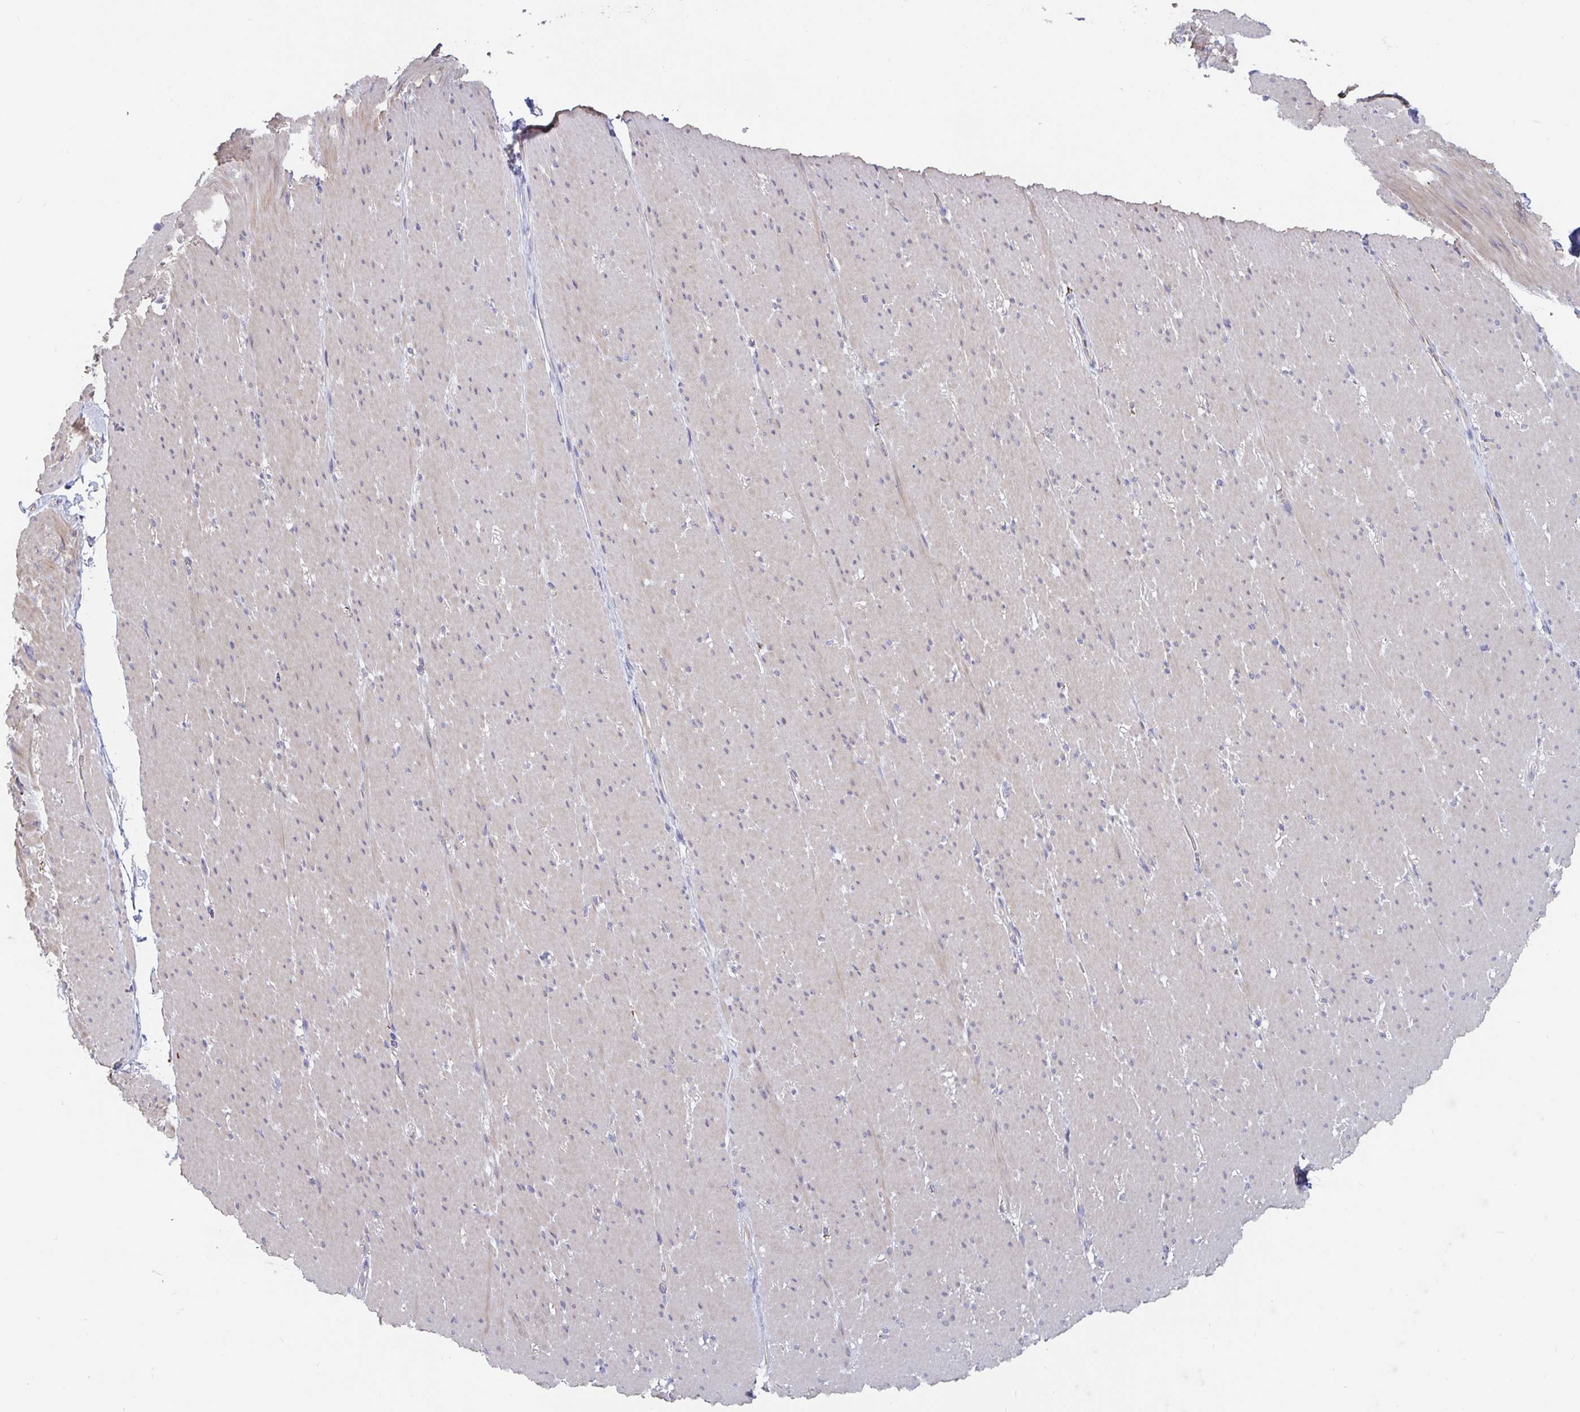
{"staining": {"intensity": "weak", "quantity": "<25%", "location": "cytoplasmic/membranous"}, "tissue": "smooth muscle", "cell_type": "Smooth muscle cells", "image_type": "normal", "snomed": [{"axis": "morphology", "description": "Normal tissue, NOS"}, {"axis": "topography", "description": "Smooth muscle"}, {"axis": "topography", "description": "Rectum"}], "caption": "DAB immunohistochemical staining of benign smooth muscle displays no significant positivity in smooth muscle cells.", "gene": "FAM156A", "patient": {"sex": "male", "age": 53}}